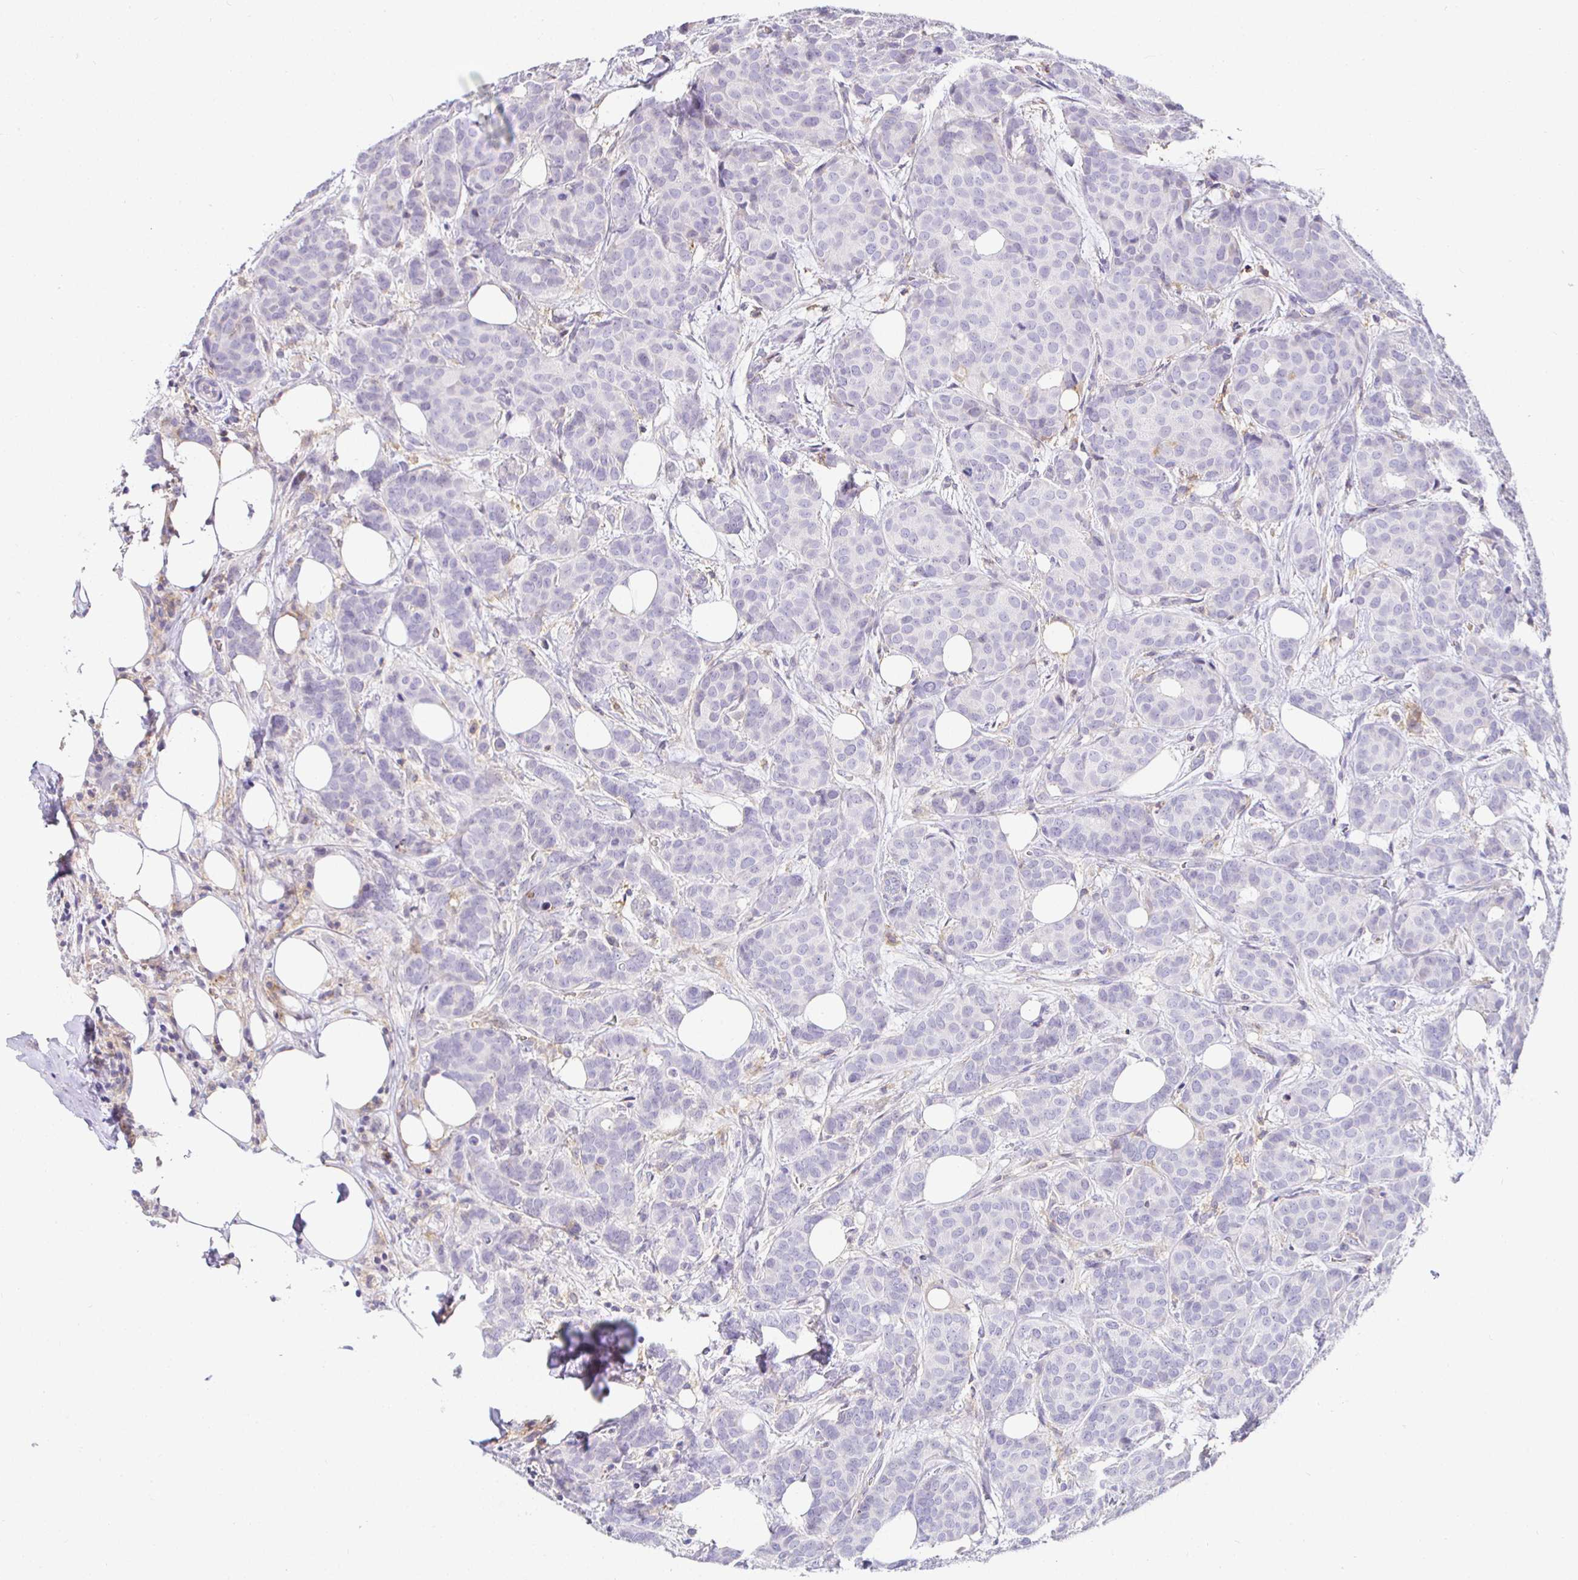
{"staining": {"intensity": "negative", "quantity": "none", "location": "none"}, "tissue": "breast cancer", "cell_type": "Tumor cells", "image_type": "cancer", "snomed": [{"axis": "morphology", "description": "Duct carcinoma"}, {"axis": "topography", "description": "Breast"}], "caption": "High power microscopy photomicrograph of an IHC image of breast cancer (infiltrating ductal carcinoma), revealing no significant positivity in tumor cells.", "gene": "SIRPA", "patient": {"sex": "female", "age": 70}}